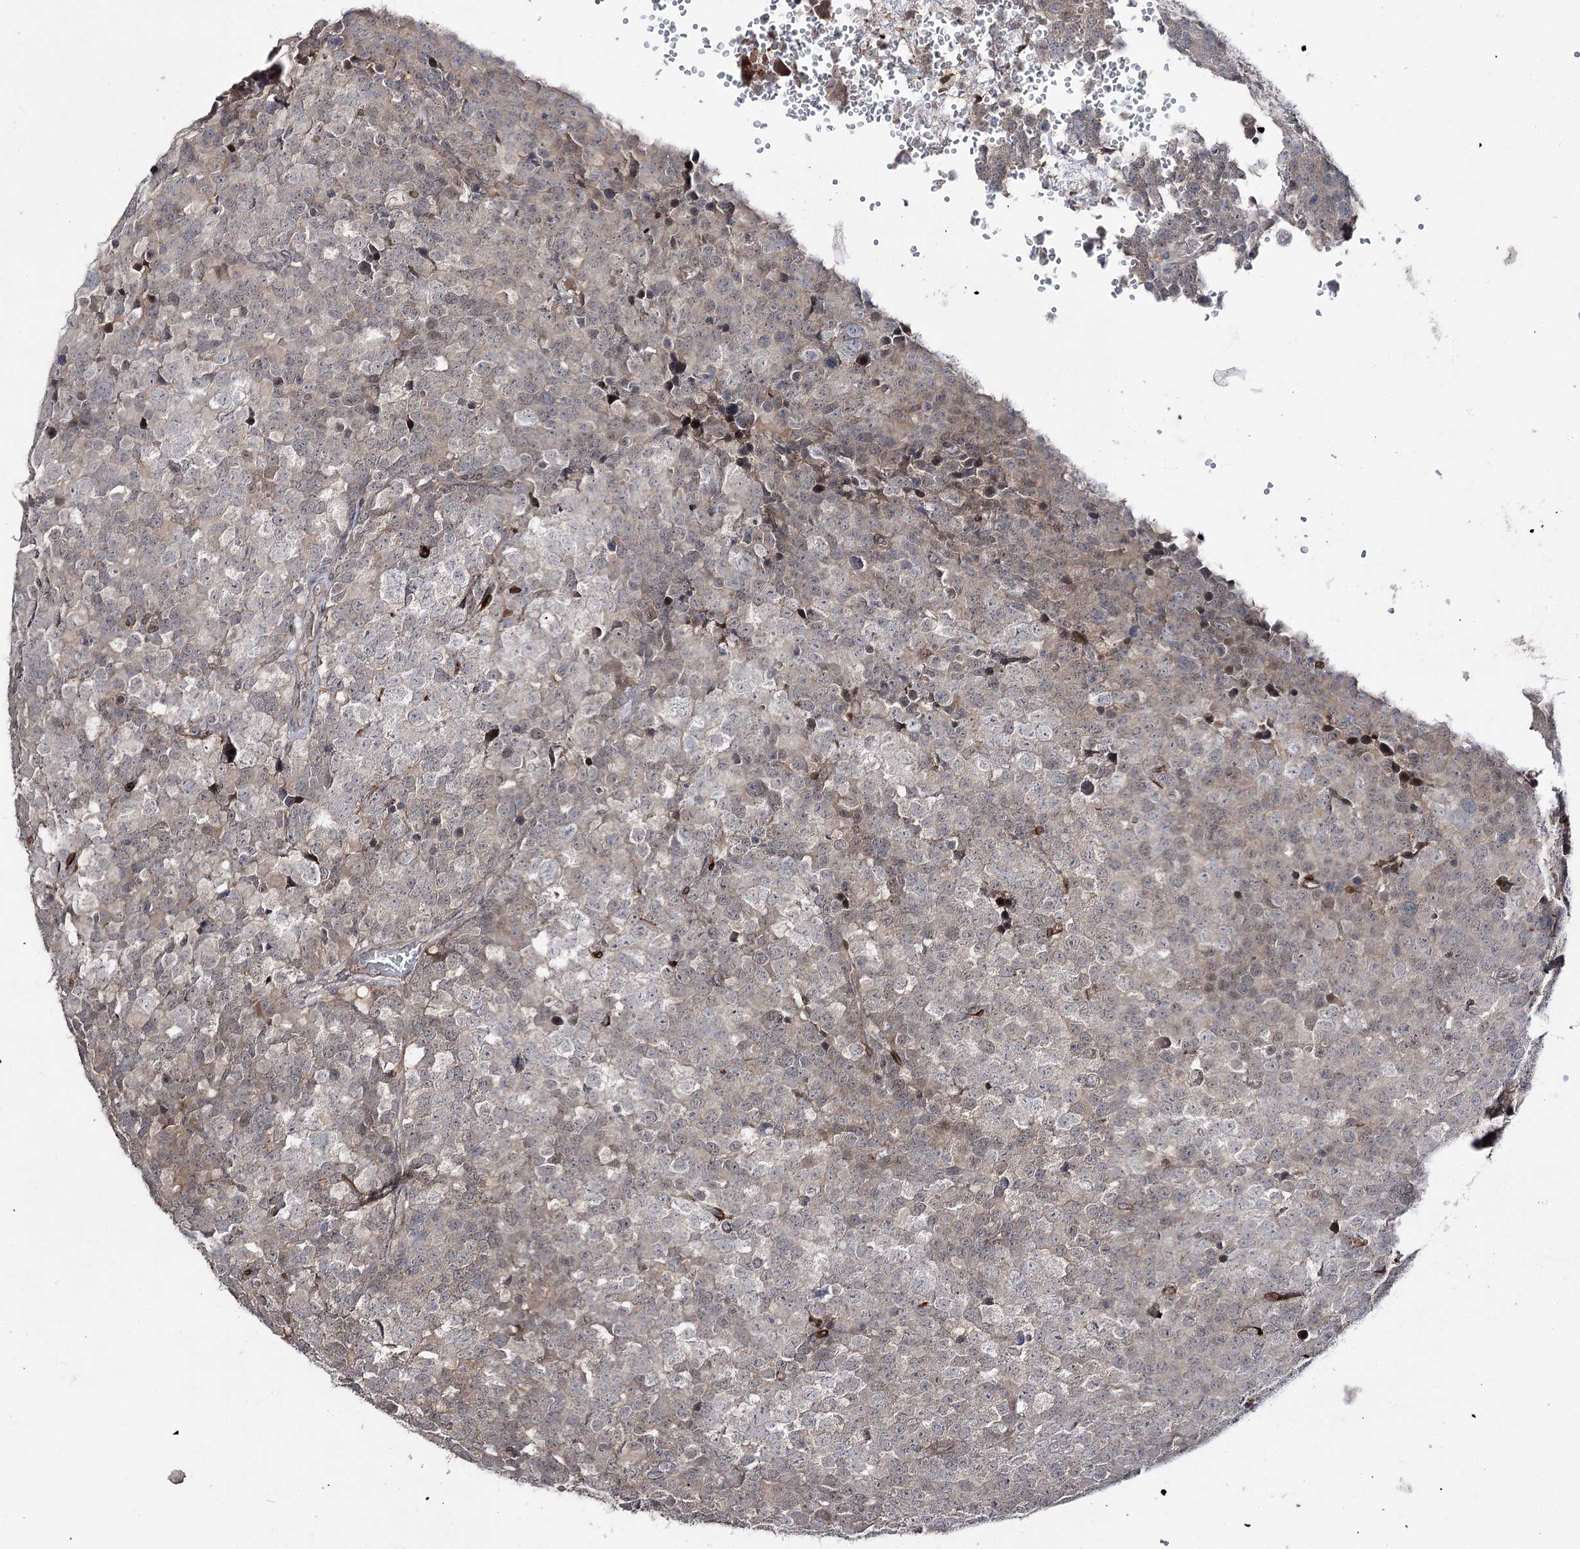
{"staining": {"intensity": "moderate", "quantity": "<25%", "location": "nuclear"}, "tissue": "testis cancer", "cell_type": "Tumor cells", "image_type": "cancer", "snomed": [{"axis": "morphology", "description": "Seminoma, NOS"}, {"axis": "topography", "description": "Testis"}], "caption": "This histopathology image shows testis seminoma stained with immunohistochemistry to label a protein in brown. The nuclear of tumor cells show moderate positivity for the protein. Nuclei are counter-stained blue.", "gene": "HSD11B2", "patient": {"sex": "male", "age": 71}}